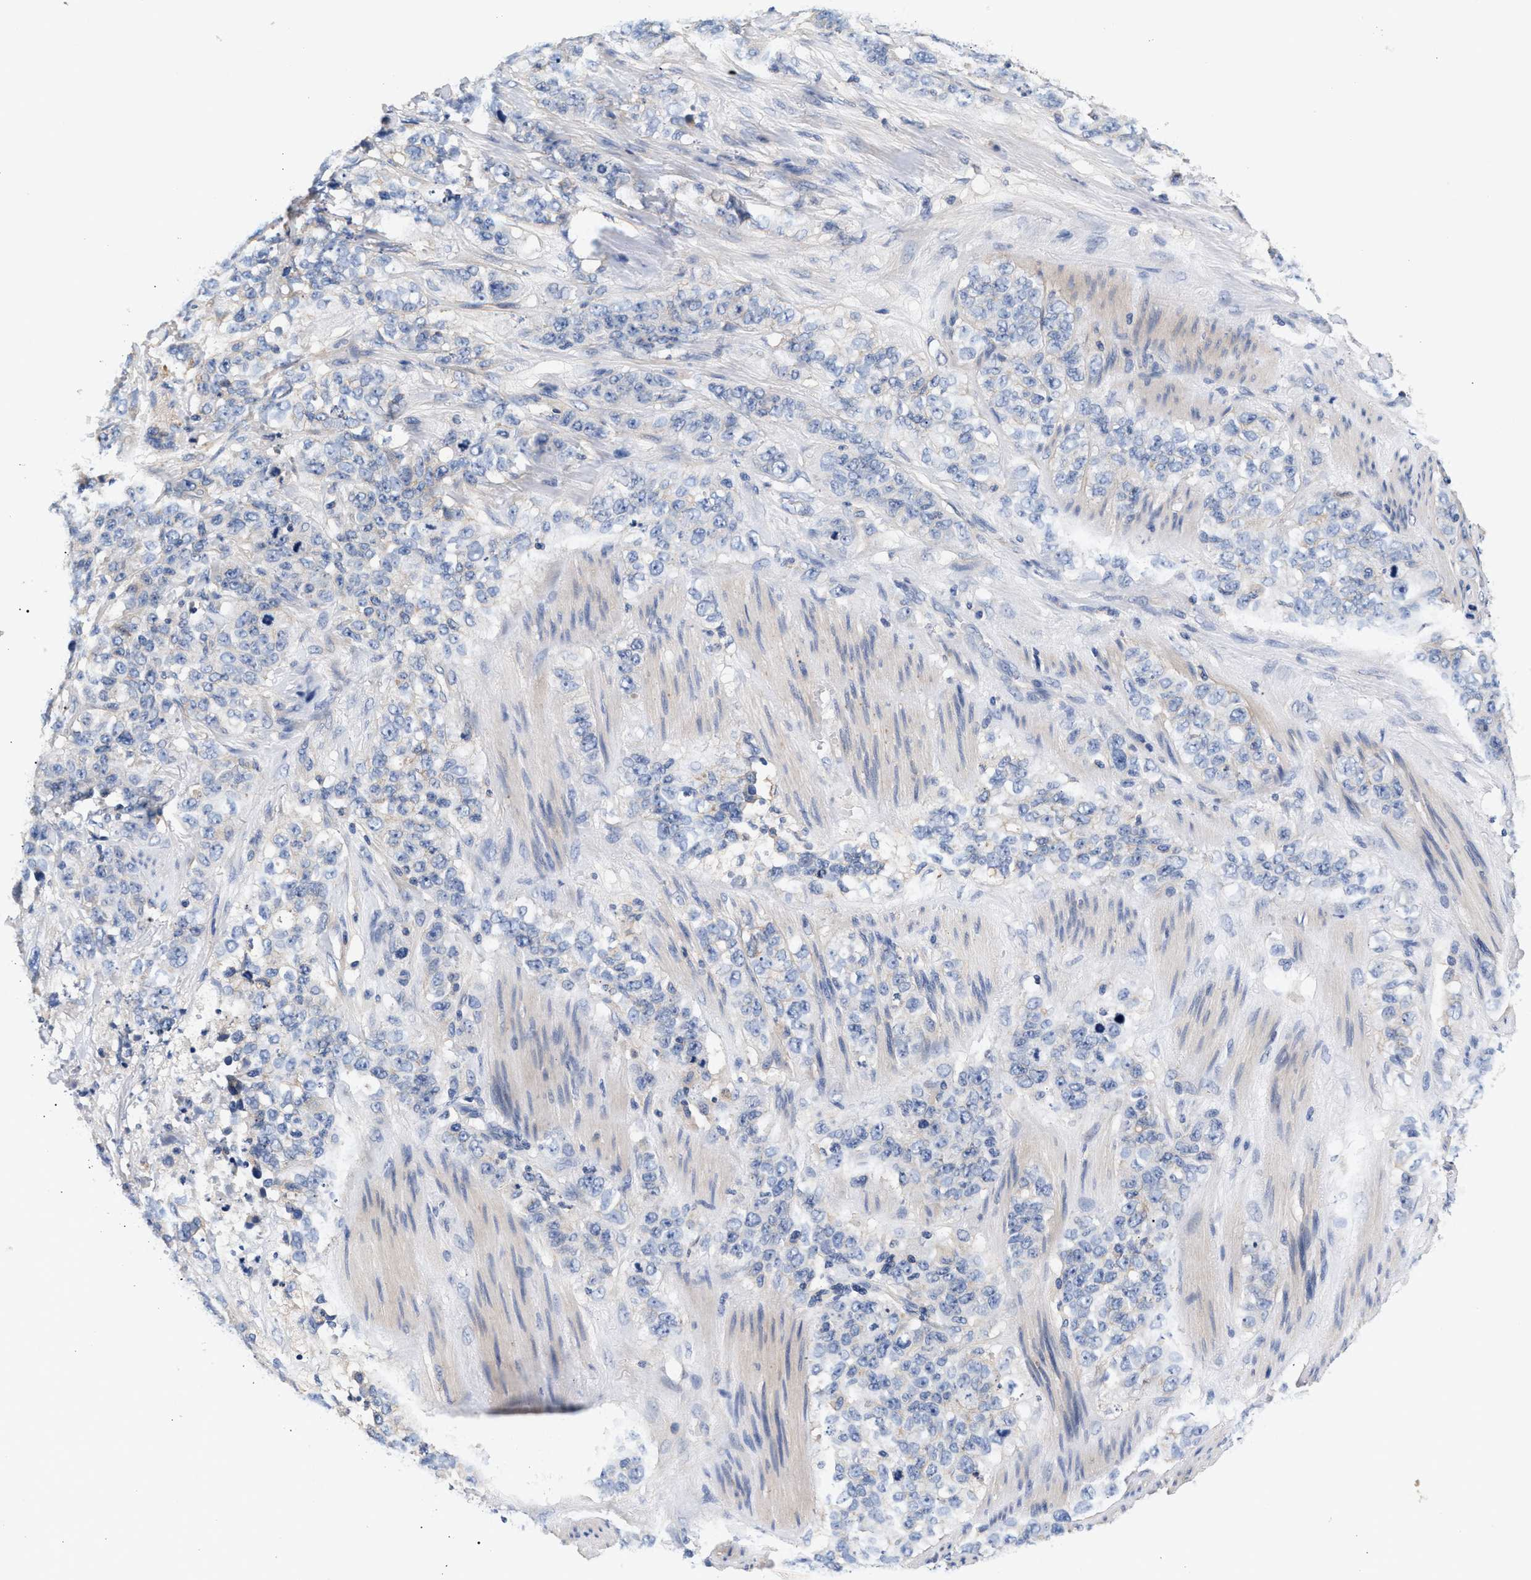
{"staining": {"intensity": "negative", "quantity": "none", "location": "none"}, "tissue": "stomach cancer", "cell_type": "Tumor cells", "image_type": "cancer", "snomed": [{"axis": "morphology", "description": "Adenocarcinoma, NOS"}, {"axis": "topography", "description": "Stomach"}], "caption": "The histopathology image displays no significant expression in tumor cells of stomach cancer. Nuclei are stained in blue.", "gene": "GNAI3", "patient": {"sex": "male", "age": 48}}